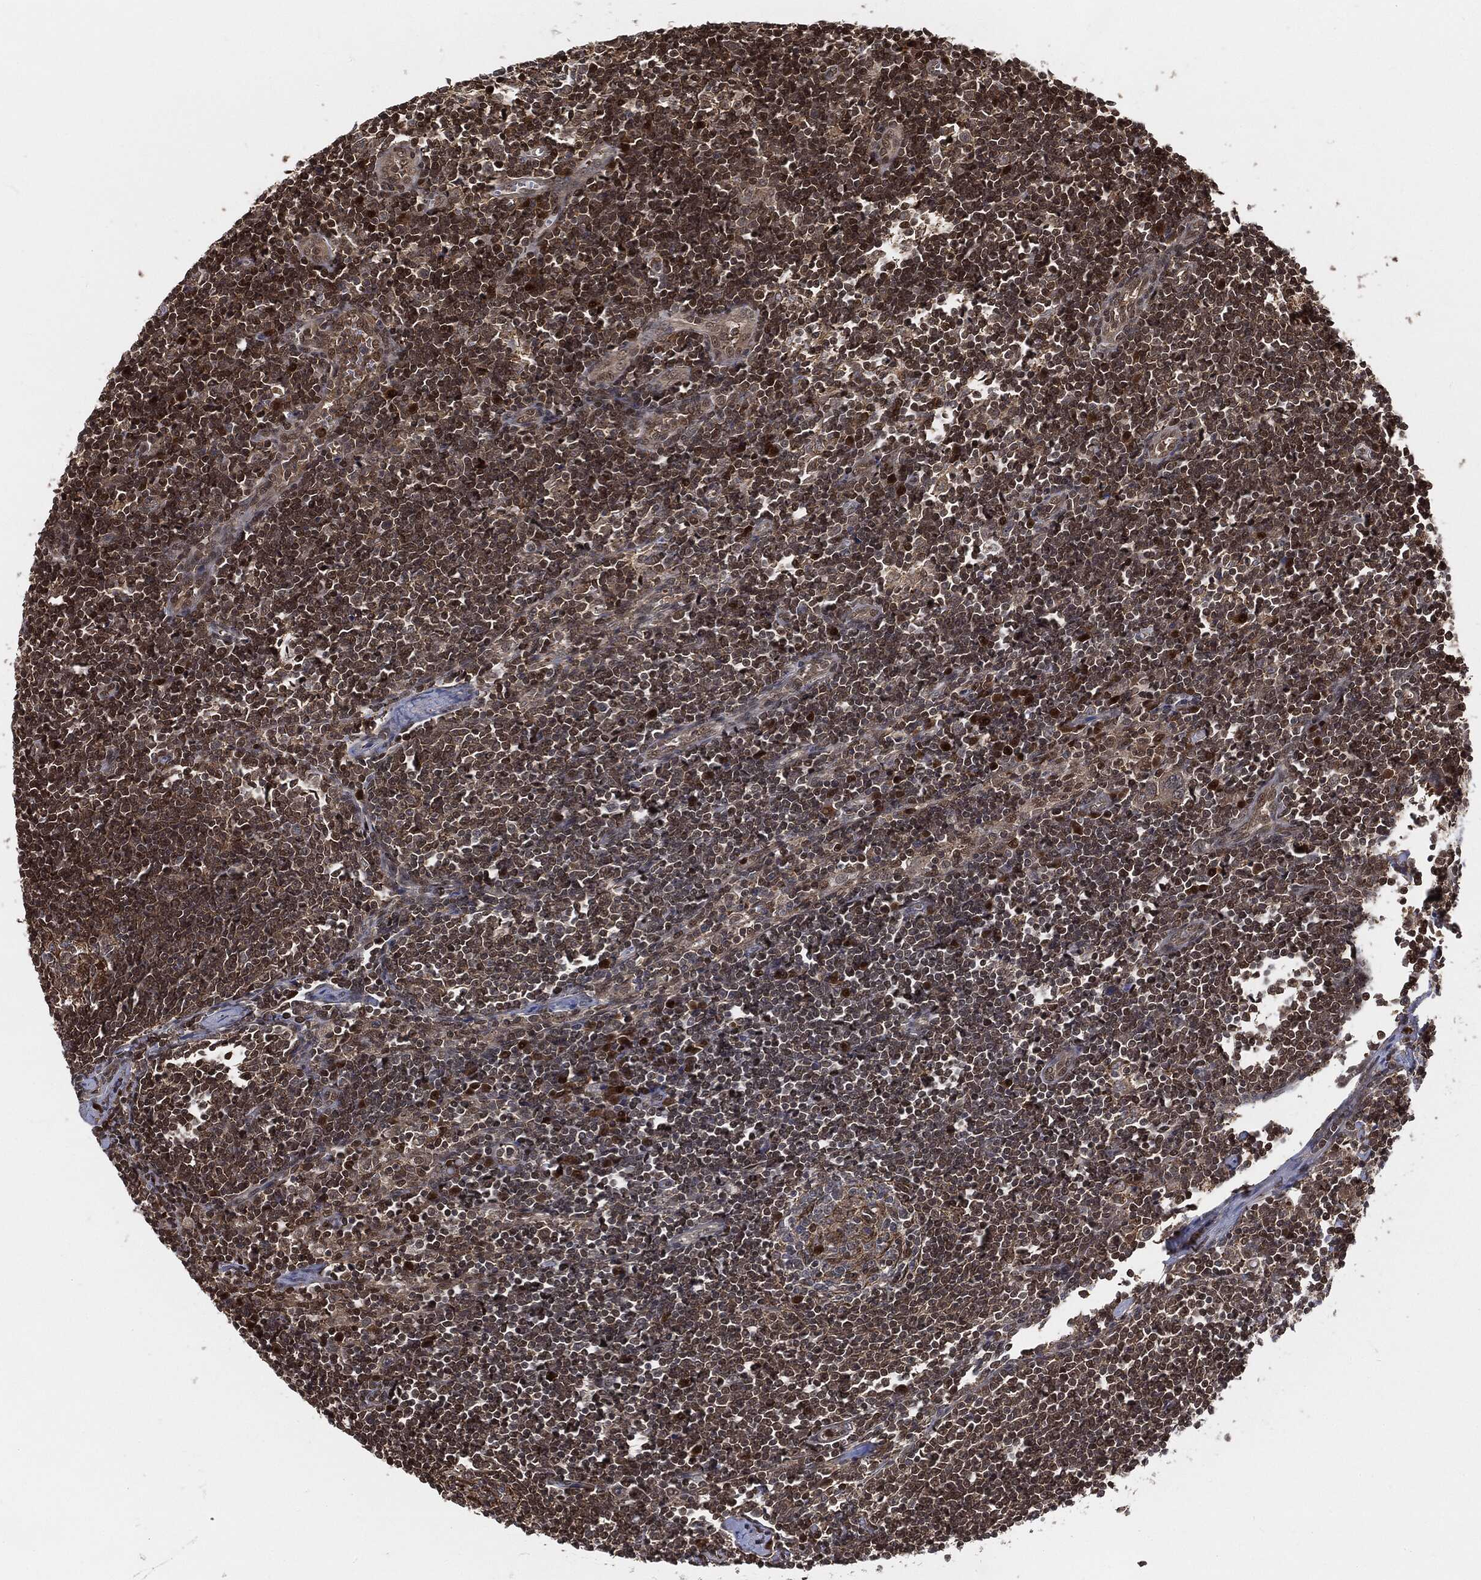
{"staining": {"intensity": "moderate", "quantity": "<25%", "location": "cytoplasmic/membranous,nuclear"}, "tissue": "lymph node", "cell_type": "Germinal center cells", "image_type": "normal", "snomed": [{"axis": "morphology", "description": "Normal tissue, NOS"}, {"axis": "morphology", "description": "Adenocarcinoma, NOS"}, {"axis": "topography", "description": "Lymph node"}, {"axis": "topography", "description": "Pancreas"}], "caption": "The micrograph demonstrates immunohistochemical staining of benign lymph node. There is moderate cytoplasmic/membranous,nuclear positivity is seen in about <25% of germinal center cells. Using DAB (brown) and hematoxylin (blue) stains, captured at high magnification using brightfield microscopy.", "gene": "CUTA", "patient": {"sex": "female", "age": 58}}